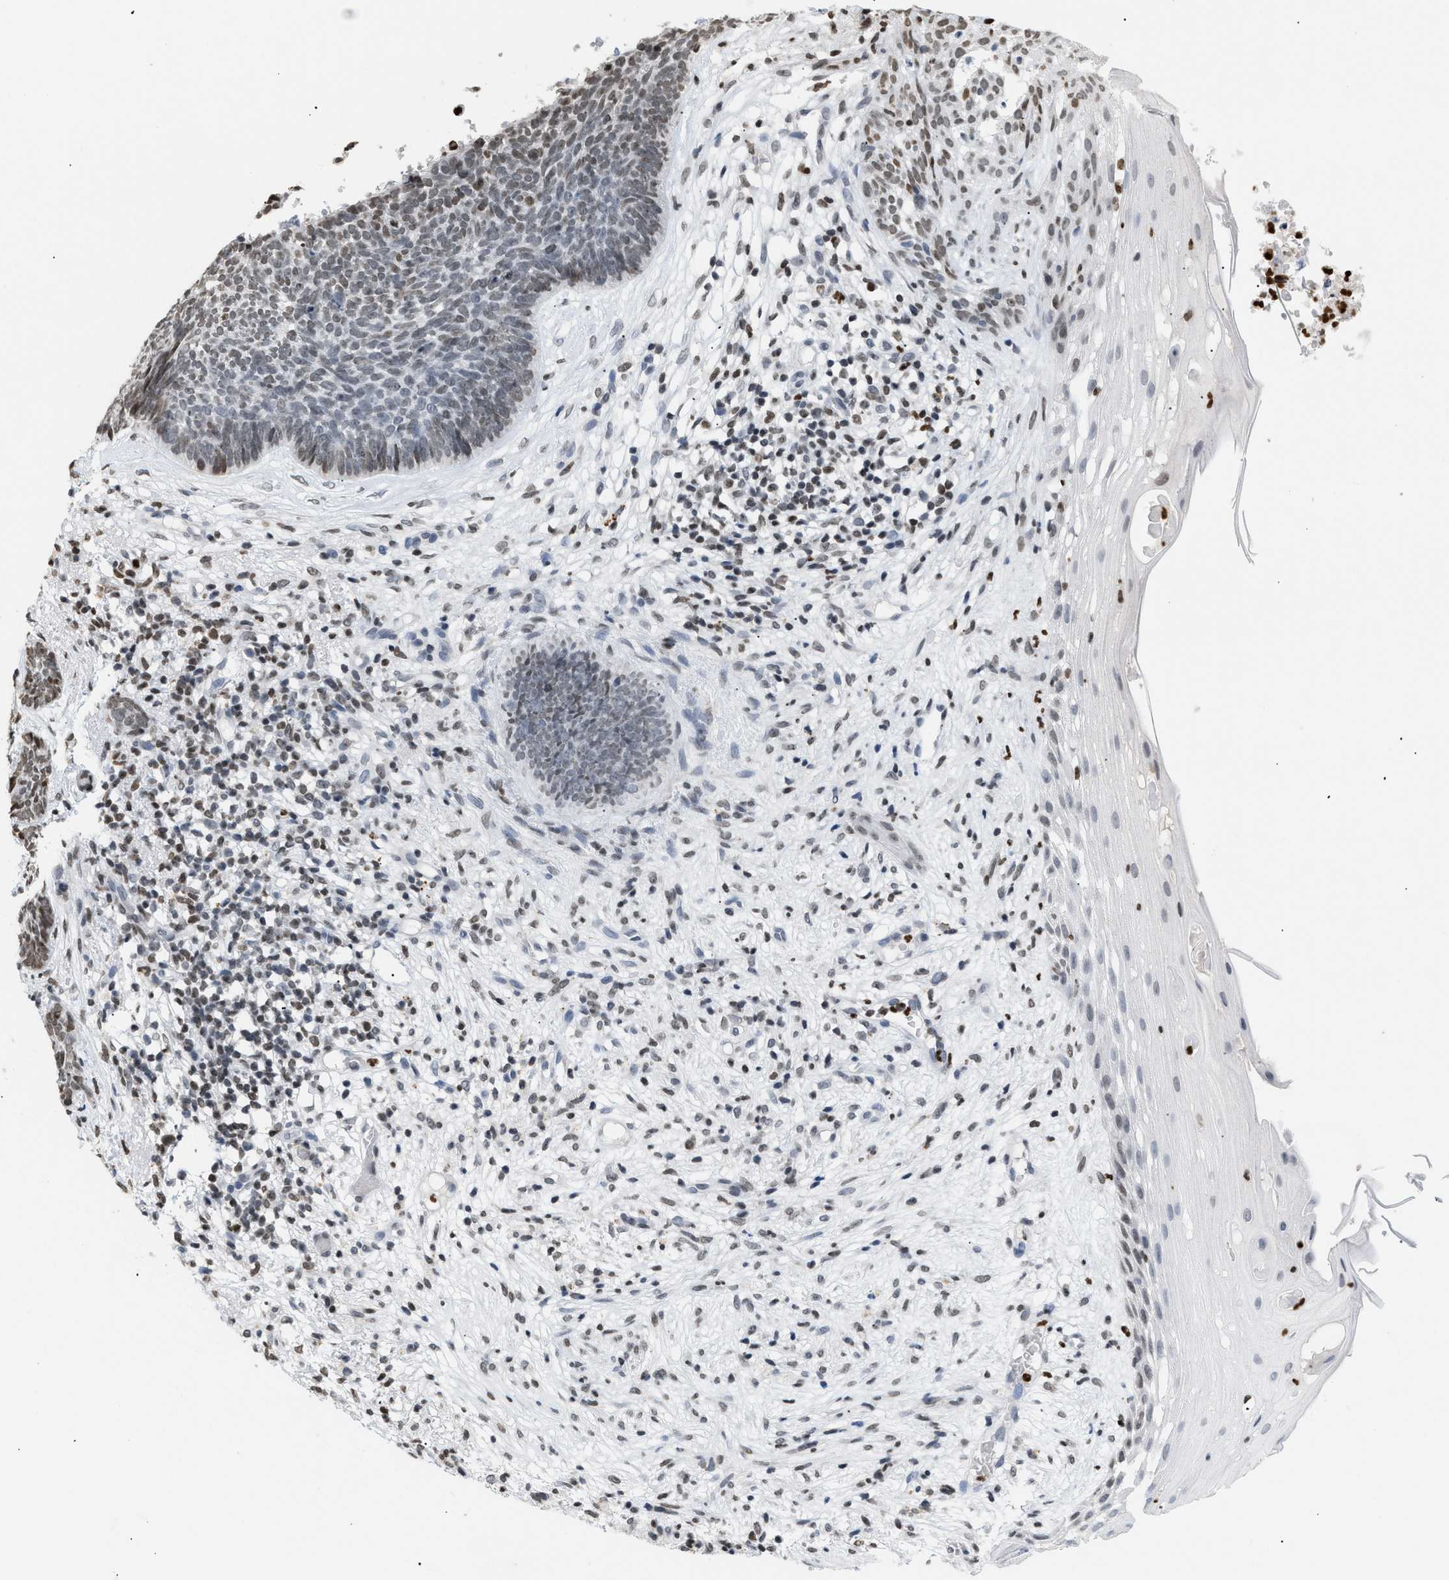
{"staining": {"intensity": "weak", "quantity": ">75%", "location": "nuclear"}, "tissue": "skin cancer", "cell_type": "Tumor cells", "image_type": "cancer", "snomed": [{"axis": "morphology", "description": "Basal cell carcinoma"}, {"axis": "topography", "description": "Skin"}], "caption": "Protein expression analysis of skin cancer exhibits weak nuclear staining in approximately >75% of tumor cells. The staining is performed using DAB brown chromogen to label protein expression. The nuclei are counter-stained blue using hematoxylin.", "gene": "HMGN2", "patient": {"sex": "female", "age": 70}}